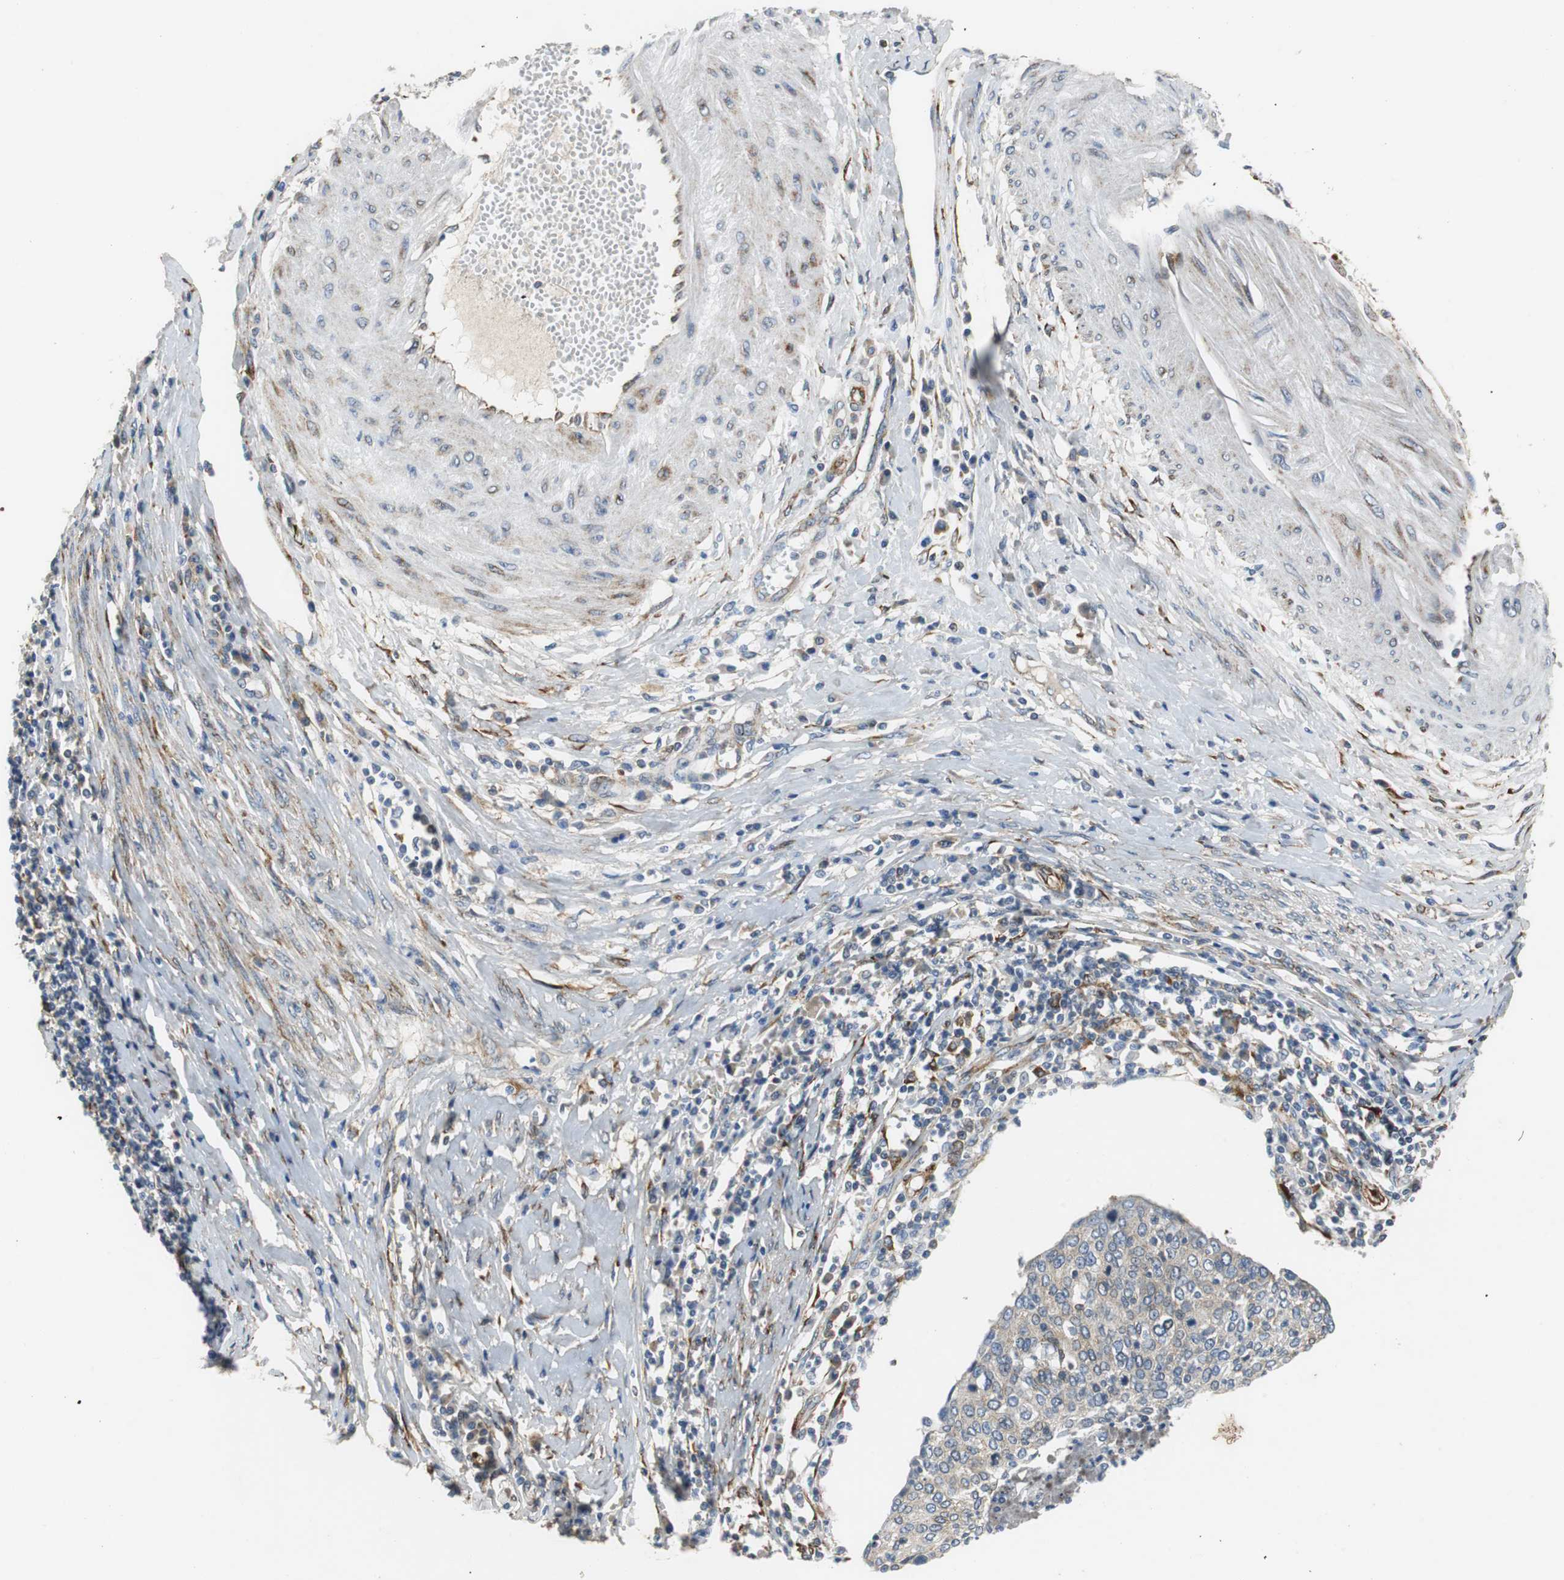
{"staining": {"intensity": "weak", "quantity": ">75%", "location": "cytoplasmic/membranous"}, "tissue": "cervical cancer", "cell_type": "Tumor cells", "image_type": "cancer", "snomed": [{"axis": "morphology", "description": "Squamous cell carcinoma, NOS"}, {"axis": "topography", "description": "Cervix"}], "caption": "Cervical squamous cell carcinoma was stained to show a protein in brown. There is low levels of weak cytoplasmic/membranous positivity in about >75% of tumor cells.", "gene": "ISCU", "patient": {"sex": "female", "age": 40}}